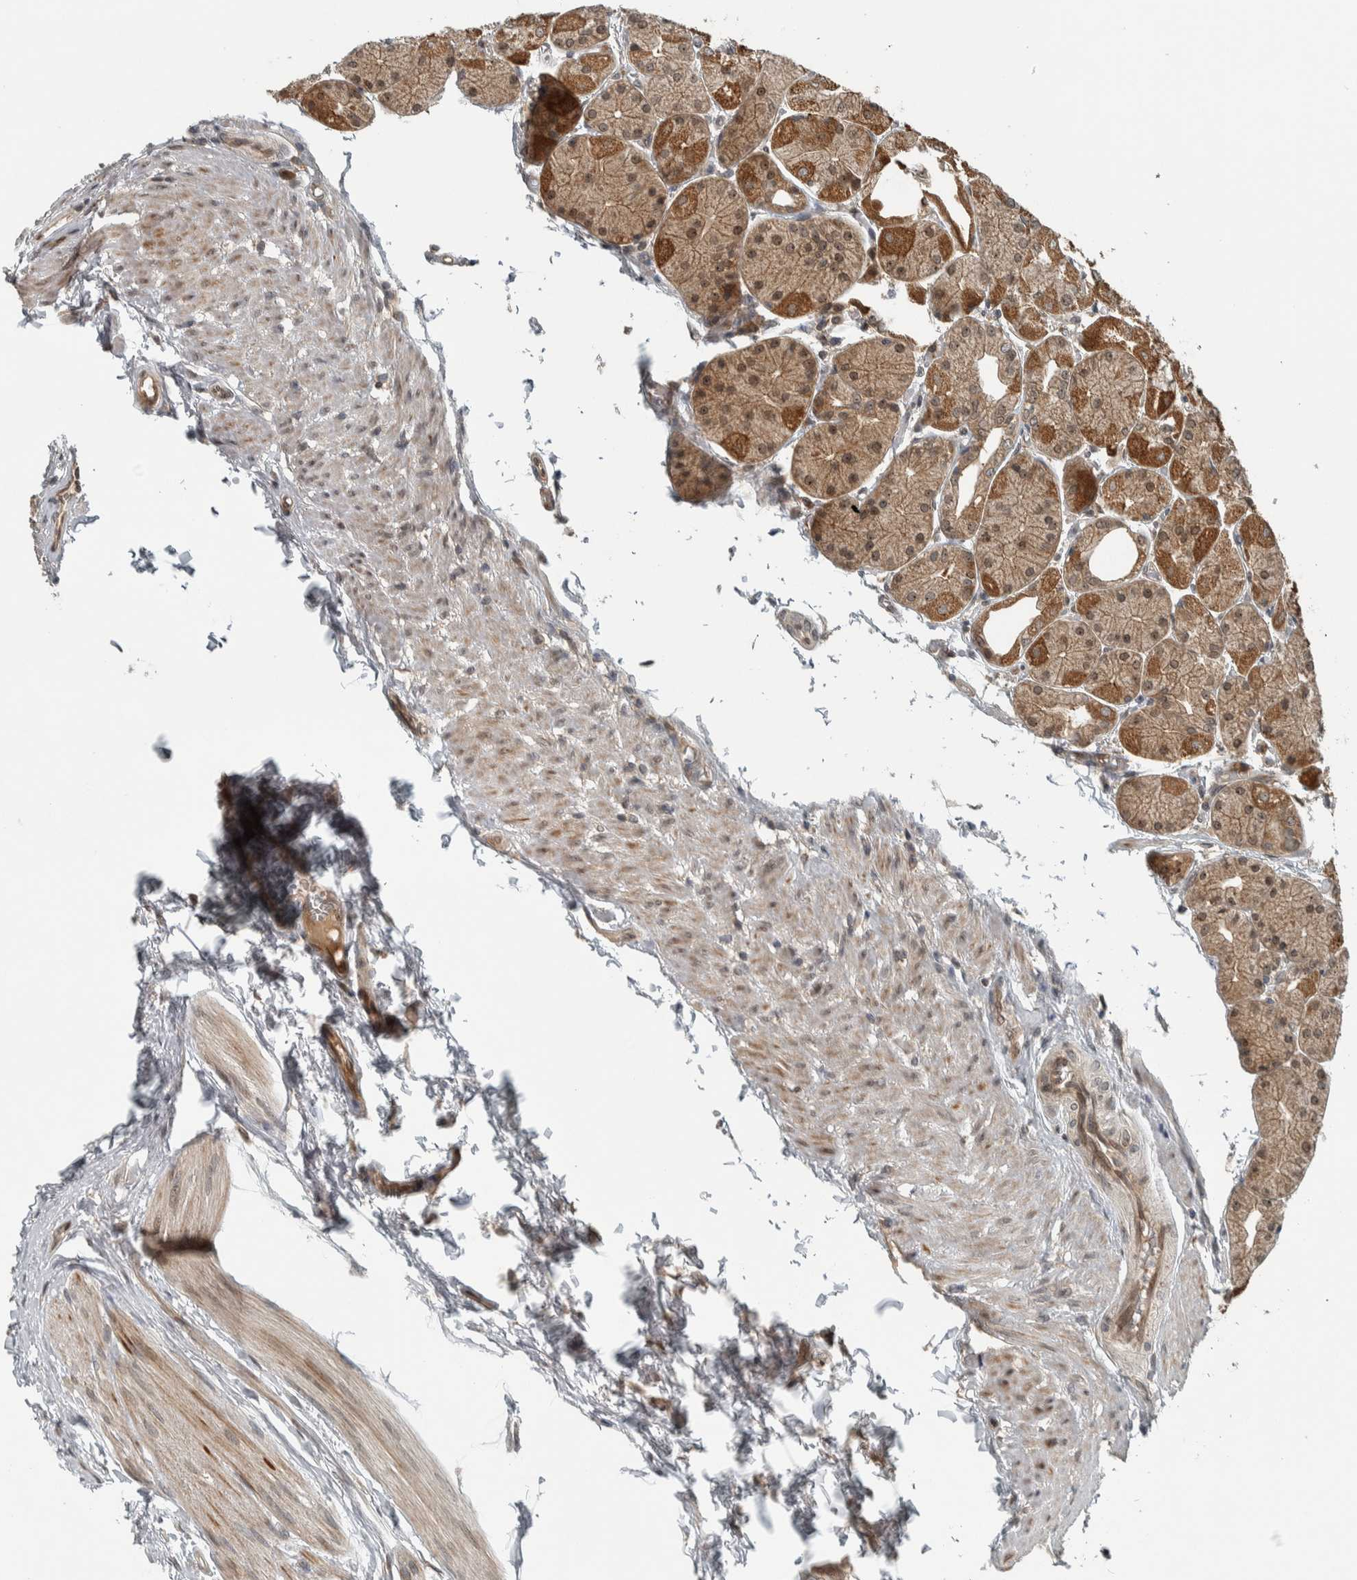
{"staining": {"intensity": "moderate", "quantity": ">75%", "location": "cytoplasmic/membranous,nuclear"}, "tissue": "stomach", "cell_type": "Glandular cells", "image_type": "normal", "snomed": [{"axis": "morphology", "description": "Normal tissue, NOS"}, {"axis": "topography", "description": "Stomach, upper"}], "caption": "High-power microscopy captured an IHC photomicrograph of unremarkable stomach, revealing moderate cytoplasmic/membranous,nuclear staining in about >75% of glandular cells. Nuclei are stained in blue.", "gene": "XPO5", "patient": {"sex": "male", "age": 72}}